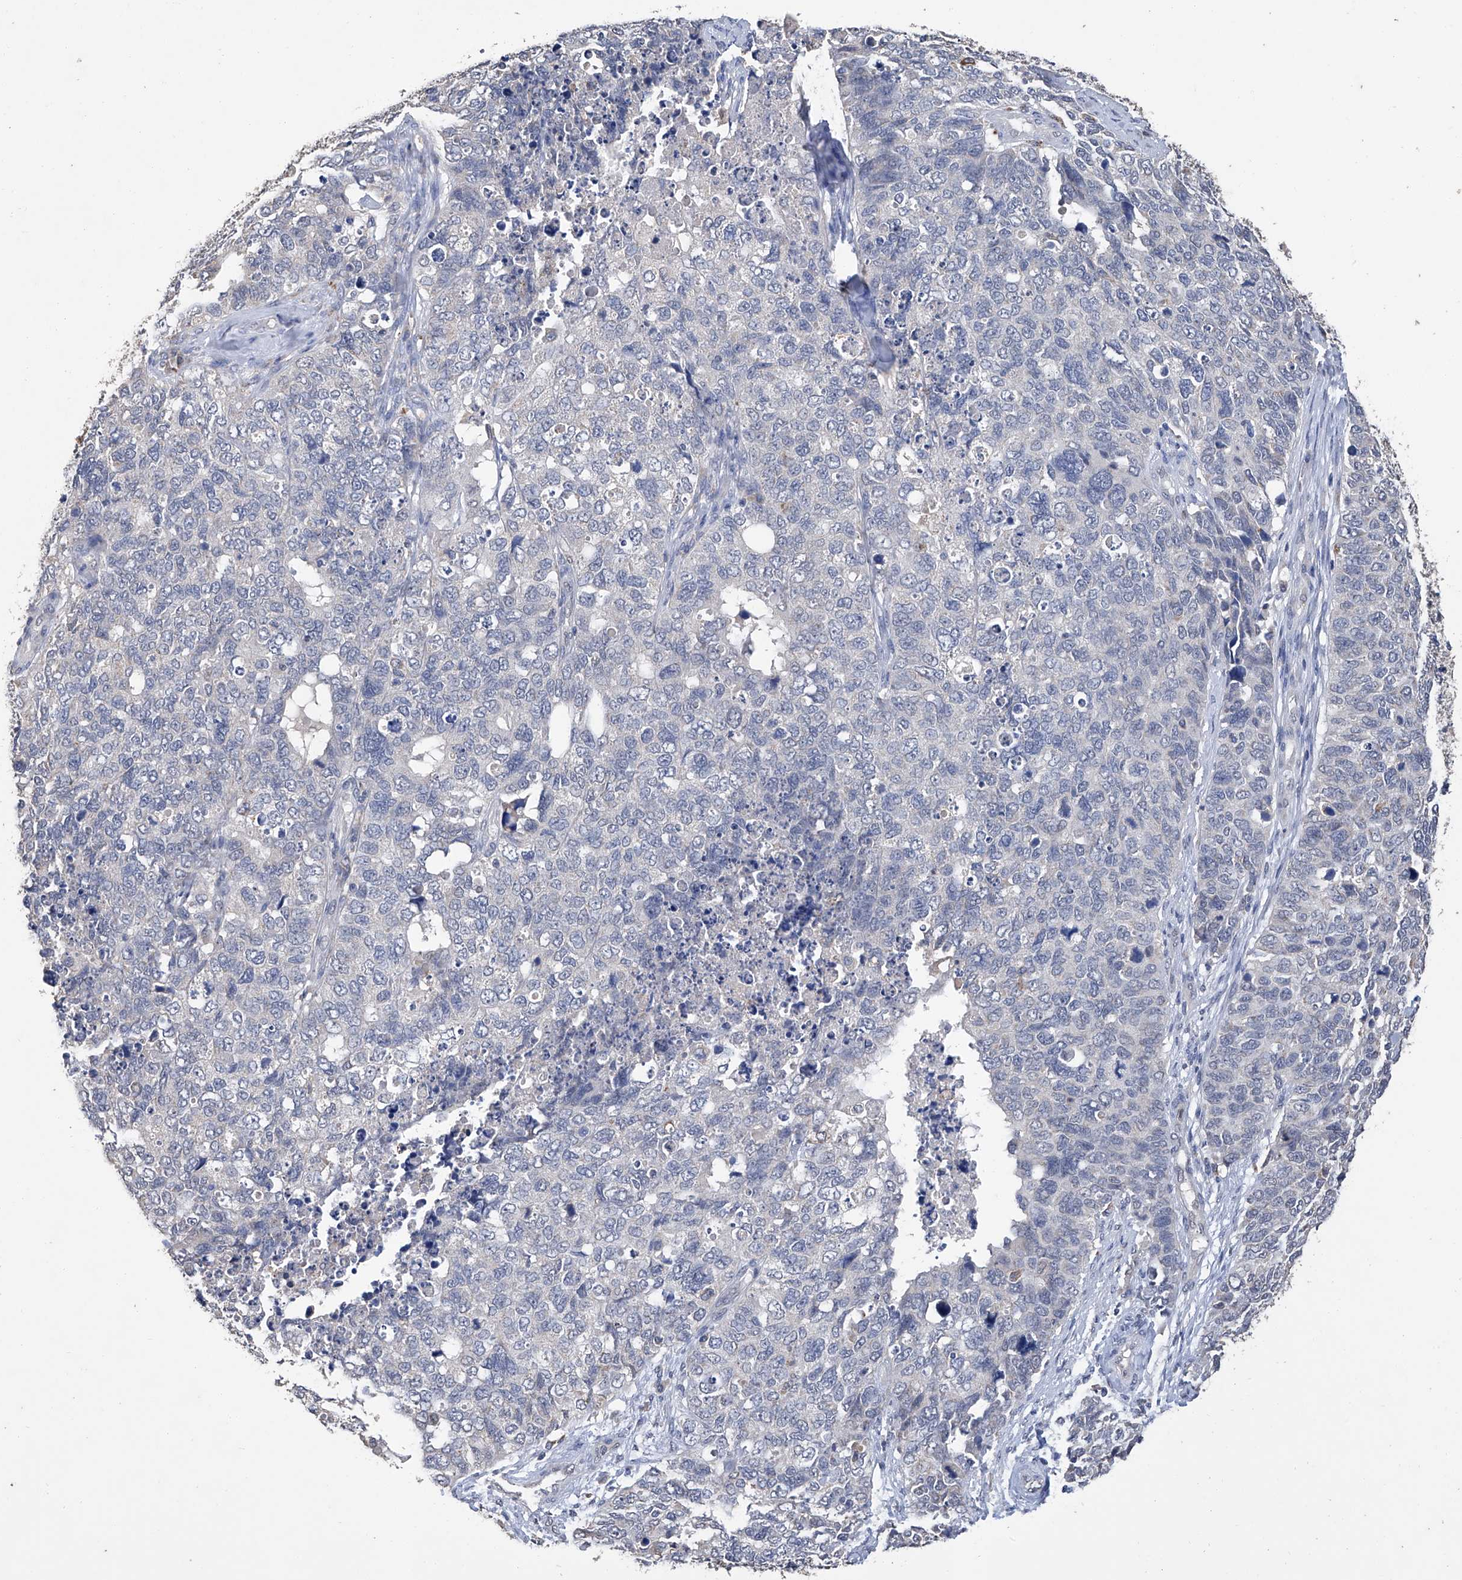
{"staining": {"intensity": "negative", "quantity": "none", "location": "none"}, "tissue": "cervical cancer", "cell_type": "Tumor cells", "image_type": "cancer", "snomed": [{"axis": "morphology", "description": "Squamous cell carcinoma, NOS"}, {"axis": "topography", "description": "Cervix"}], "caption": "This photomicrograph is of cervical squamous cell carcinoma stained with immunohistochemistry to label a protein in brown with the nuclei are counter-stained blue. There is no staining in tumor cells.", "gene": "GPT", "patient": {"sex": "female", "age": 63}}